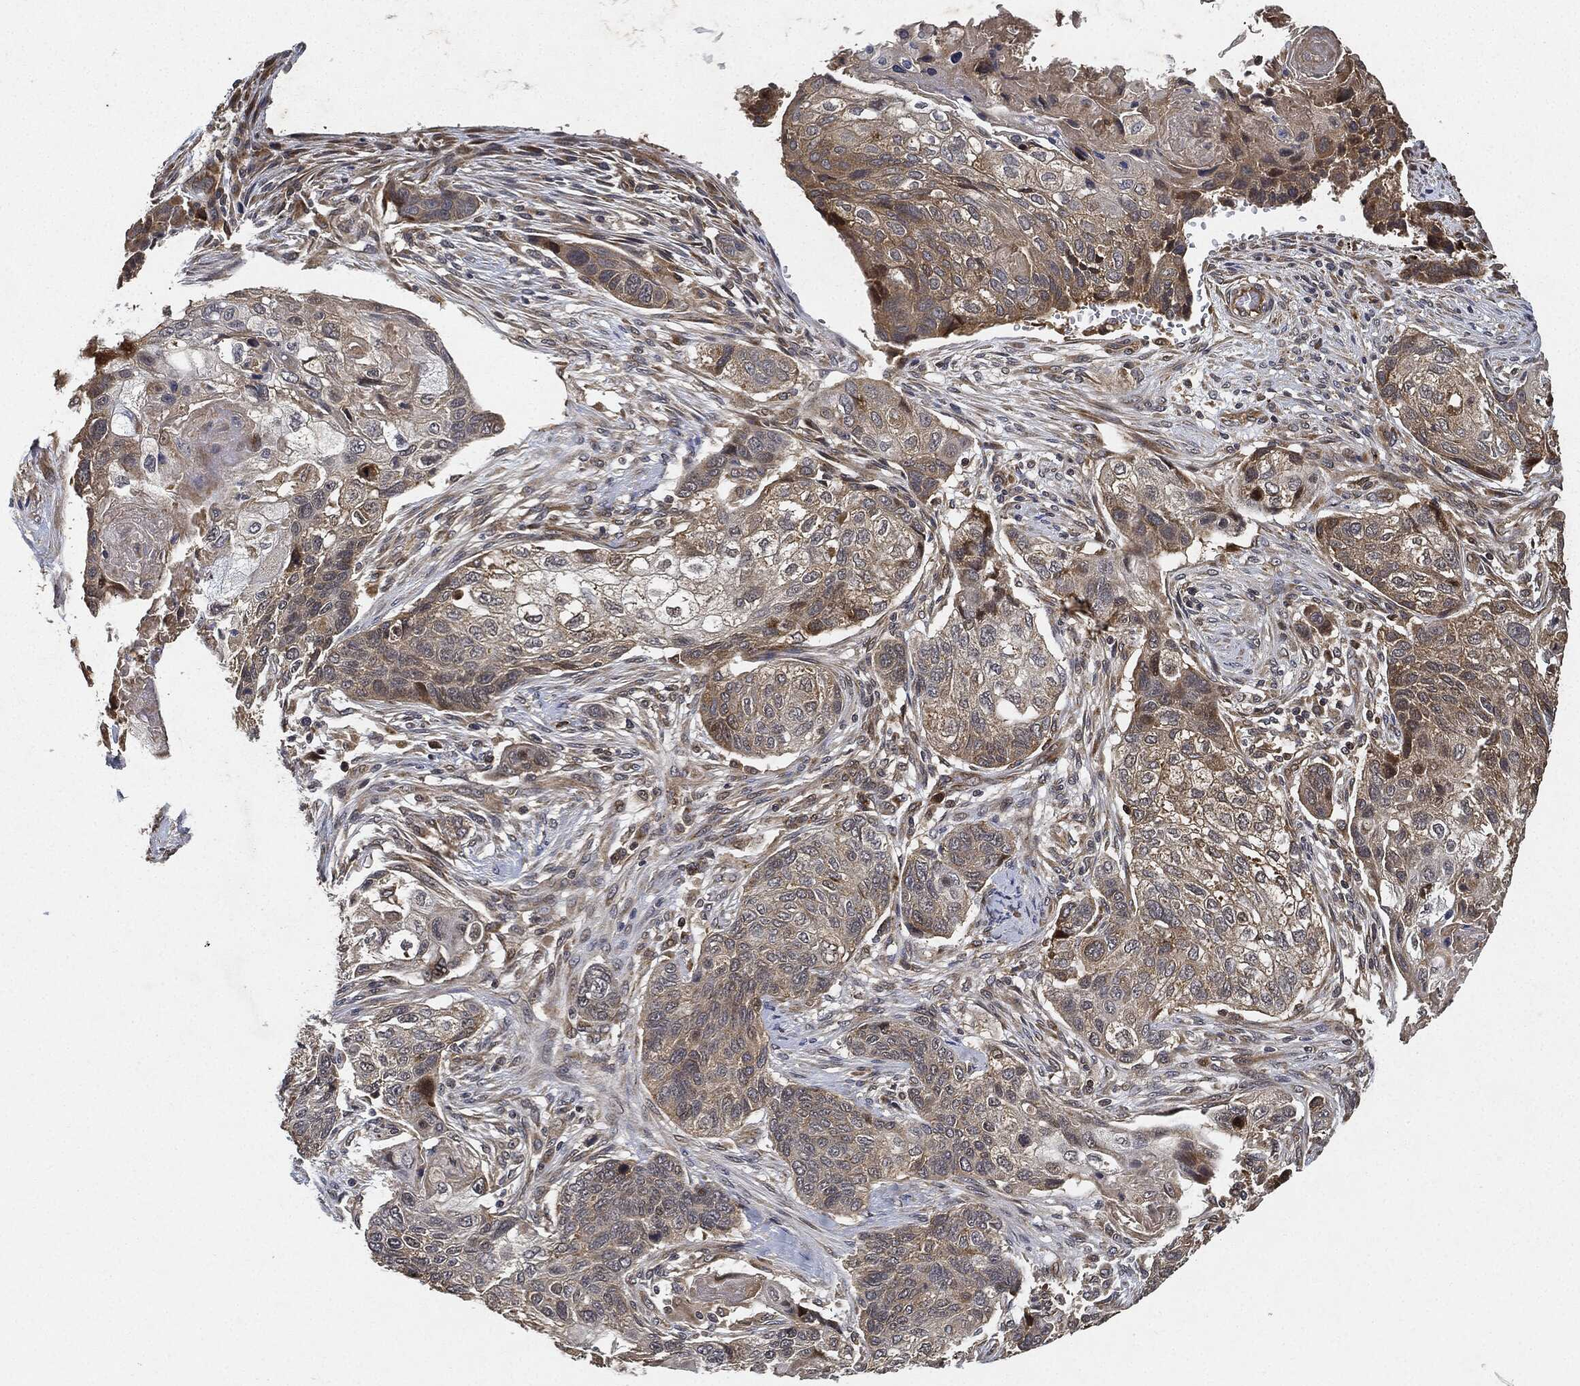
{"staining": {"intensity": "weak", "quantity": "<25%", "location": "cytoplasmic/membranous"}, "tissue": "lung cancer", "cell_type": "Tumor cells", "image_type": "cancer", "snomed": [{"axis": "morphology", "description": "Normal tissue, NOS"}, {"axis": "morphology", "description": "Squamous cell carcinoma, NOS"}, {"axis": "topography", "description": "Bronchus"}, {"axis": "topography", "description": "Lung"}], "caption": "A high-resolution image shows immunohistochemistry (IHC) staining of squamous cell carcinoma (lung), which exhibits no significant expression in tumor cells.", "gene": "MLST8", "patient": {"sex": "male", "age": 69}}